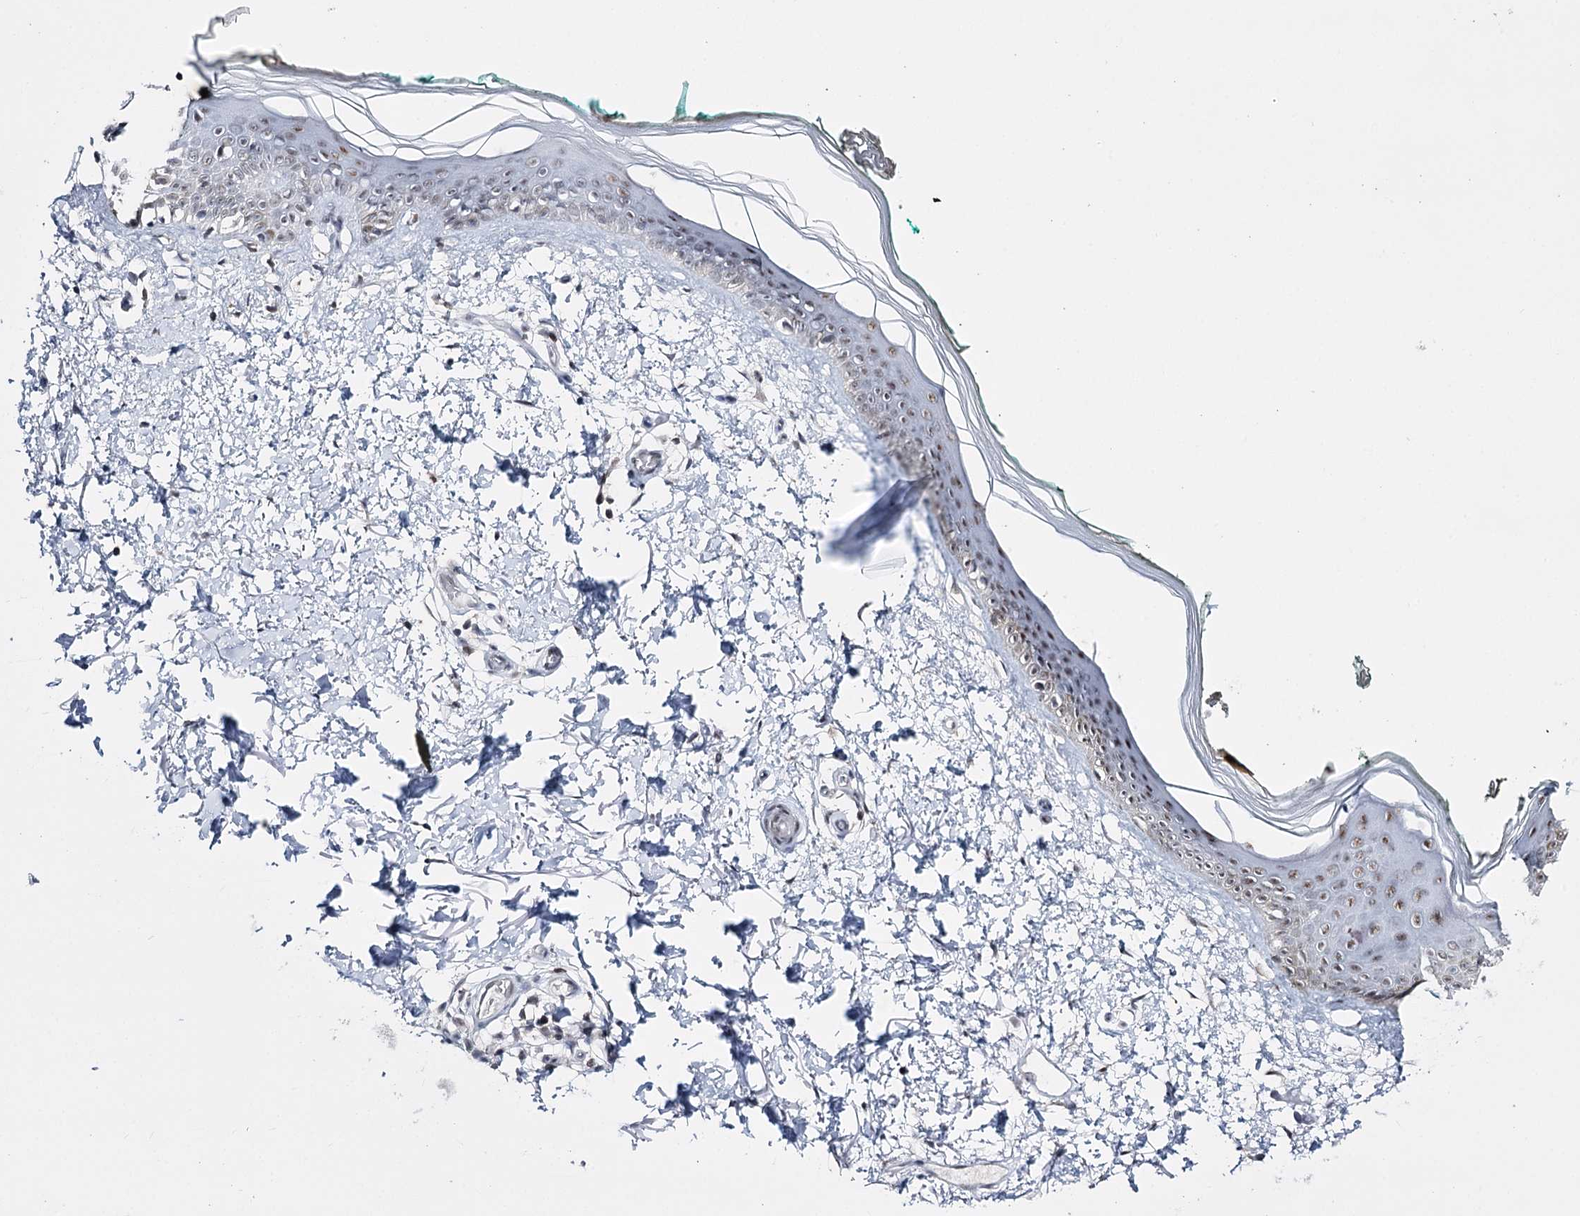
{"staining": {"intensity": "weak", "quantity": ">75%", "location": "nuclear"}, "tissue": "skin", "cell_type": "Fibroblasts", "image_type": "normal", "snomed": [{"axis": "morphology", "description": "Normal tissue, NOS"}, {"axis": "topography", "description": "Skin"}], "caption": "High-power microscopy captured an immunohistochemistry (IHC) histopathology image of normal skin, revealing weak nuclear expression in approximately >75% of fibroblasts. (DAB = brown stain, brightfield microscopy at high magnification).", "gene": "PRPF40A", "patient": {"sex": "male", "age": 62}}